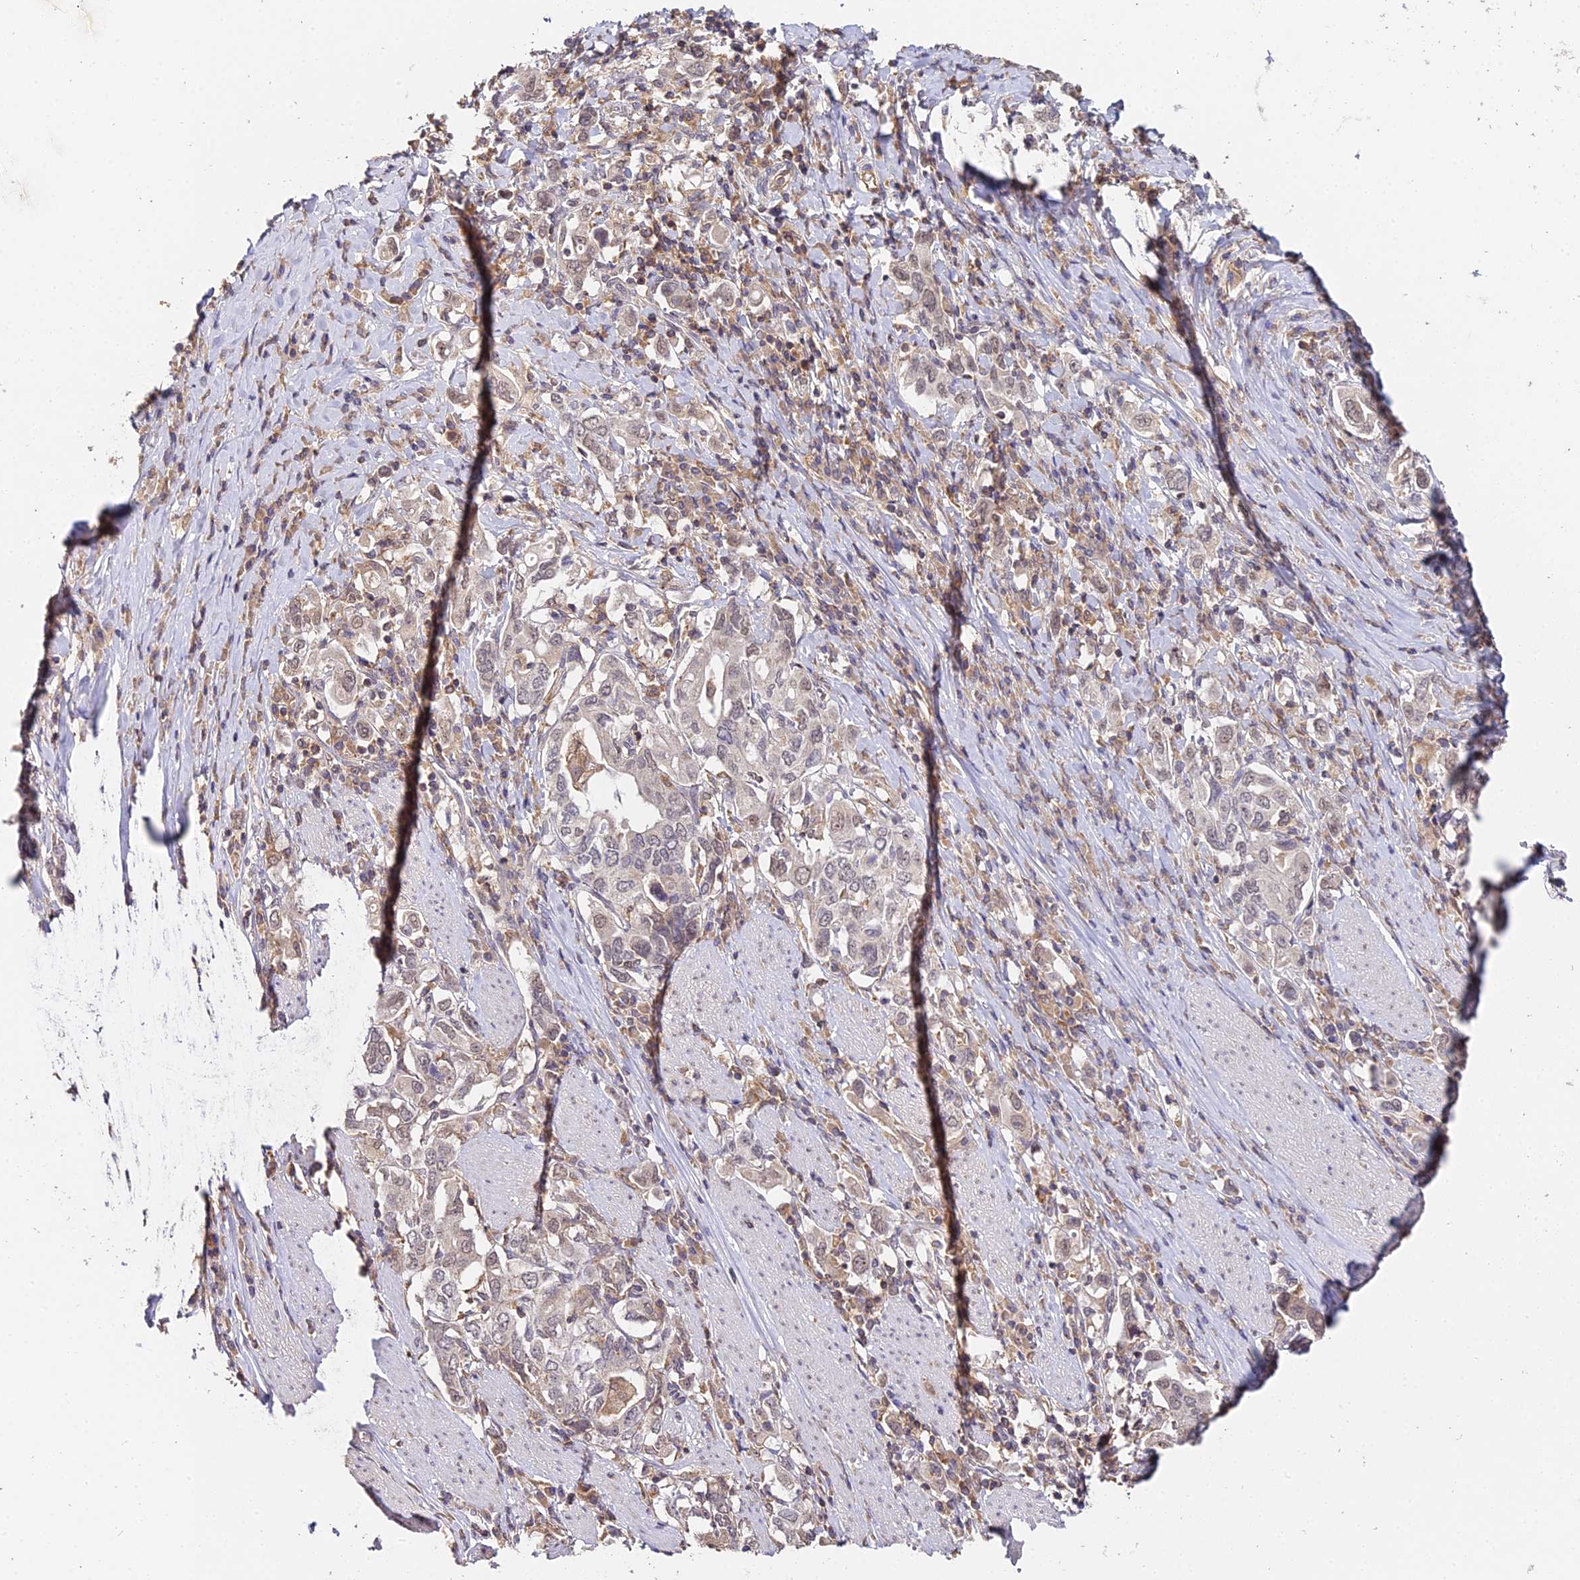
{"staining": {"intensity": "weak", "quantity": "25%-75%", "location": "nuclear"}, "tissue": "stomach cancer", "cell_type": "Tumor cells", "image_type": "cancer", "snomed": [{"axis": "morphology", "description": "Adenocarcinoma, NOS"}, {"axis": "topography", "description": "Stomach, upper"}, {"axis": "topography", "description": "Stomach"}], "caption": "Immunohistochemistry (DAB (3,3'-diaminobenzidine)) staining of stomach cancer (adenocarcinoma) demonstrates weak nuclear protein expression in about 25%-75% of tumor cells. The staining was performed using DAB, with brown indicating positive protein expression. Nuclei are stained blue with hematoxylin.", "gene": "TPRX1", "patient": {"sex": "male", "age": 62}}